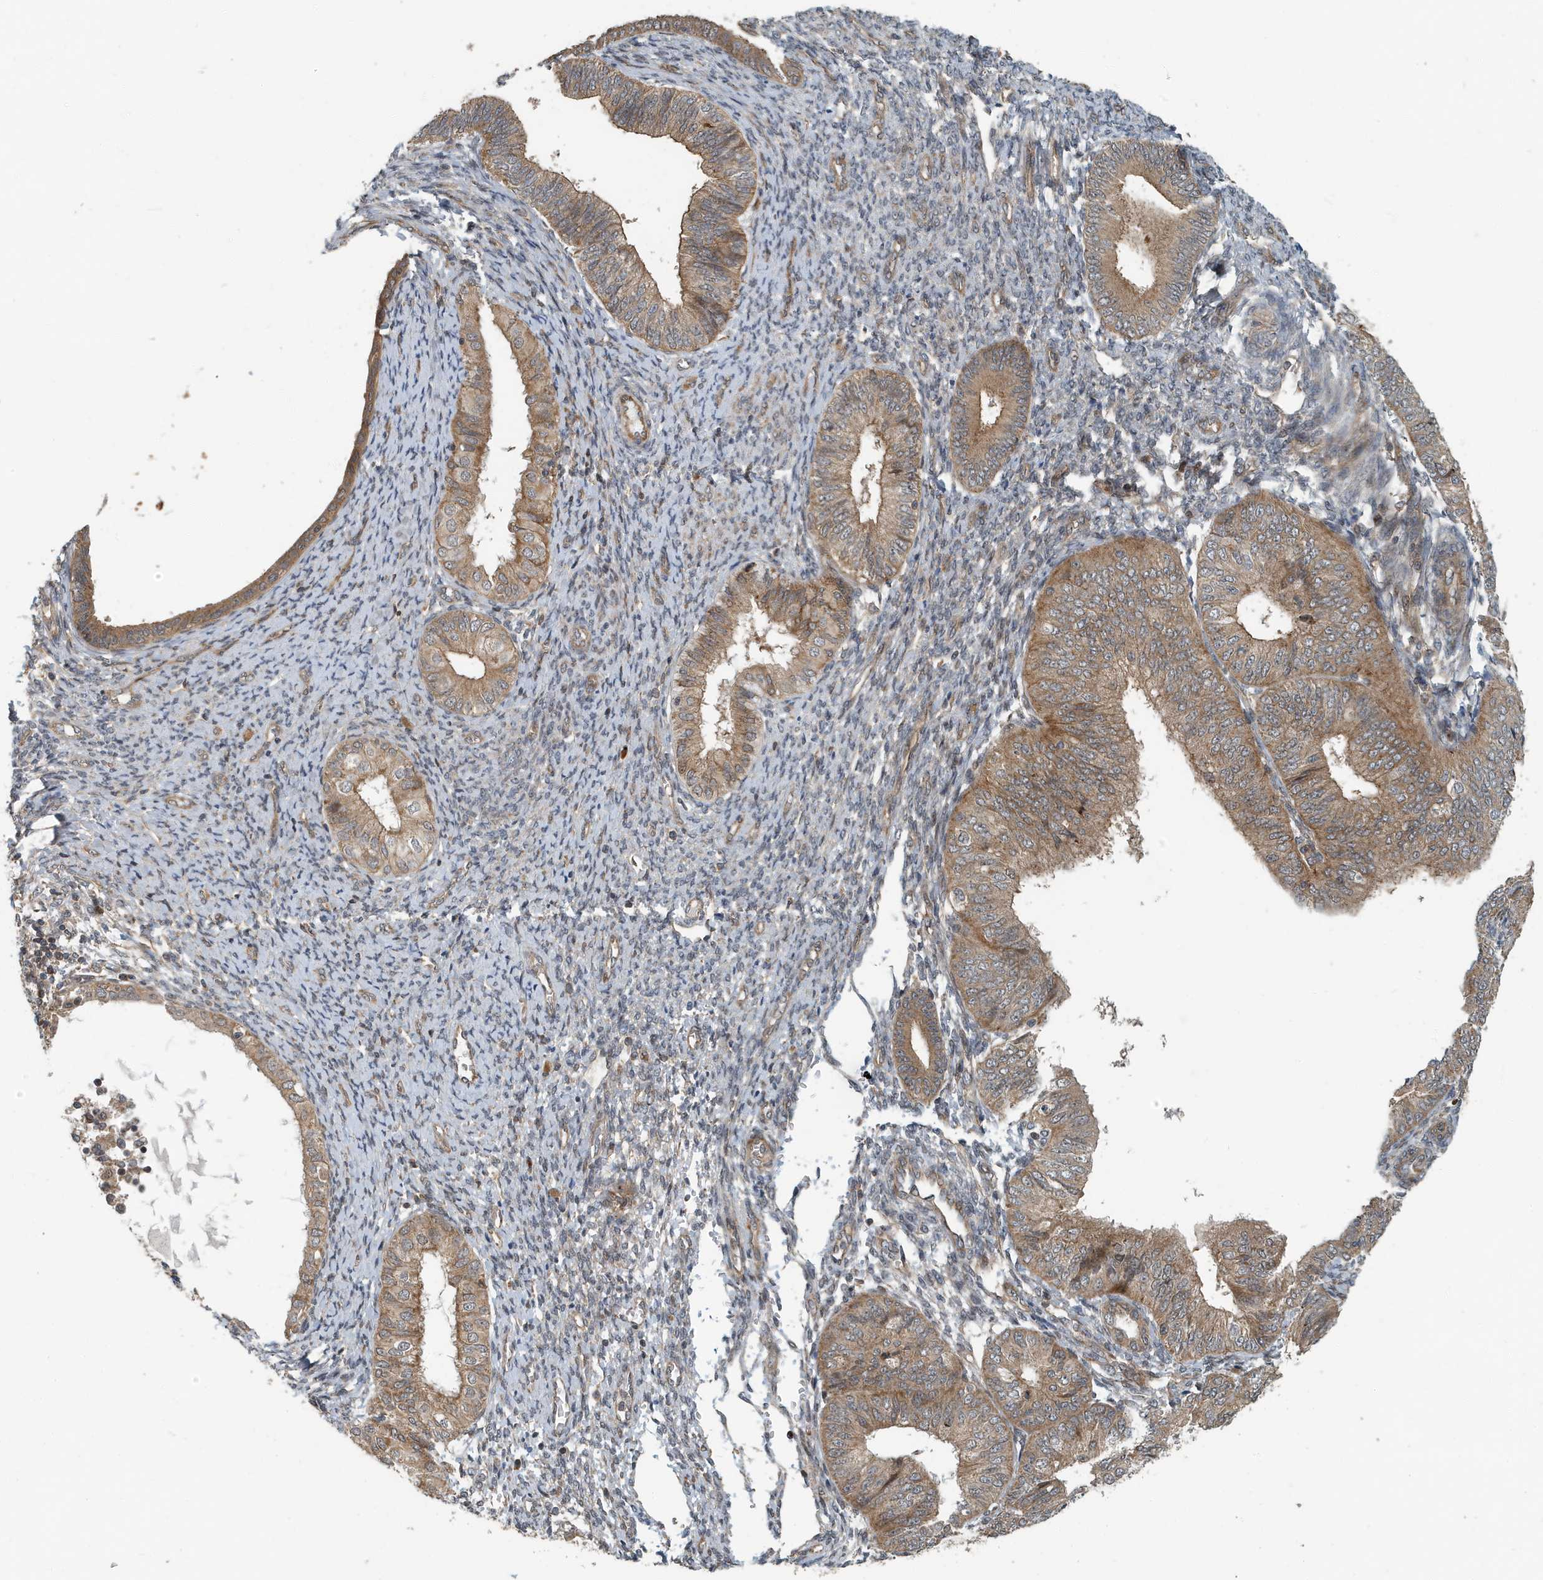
{"staining": {"intensity": "moderate", "quantity": ">75%", "location": "cytoplasmic/membranous"}, "tissue": "endometrial cancer", "cell_type": "Tumor cells", "image_type": "cancer", "snomed": [{"axis": "morphology", "description": "Adenocarcinoma, NOS"}, {"axis": "topography", "description": "Endometrium"}], "caption": "About >75% of tumor cells in human endometrial adenocarcinoma exhibit moderate cytoplasmic/membranous protein staining as visualized by brown immunohistochemical staining.", "gene": "KIF15", "patient": {"sex": "female", "age": 58}}